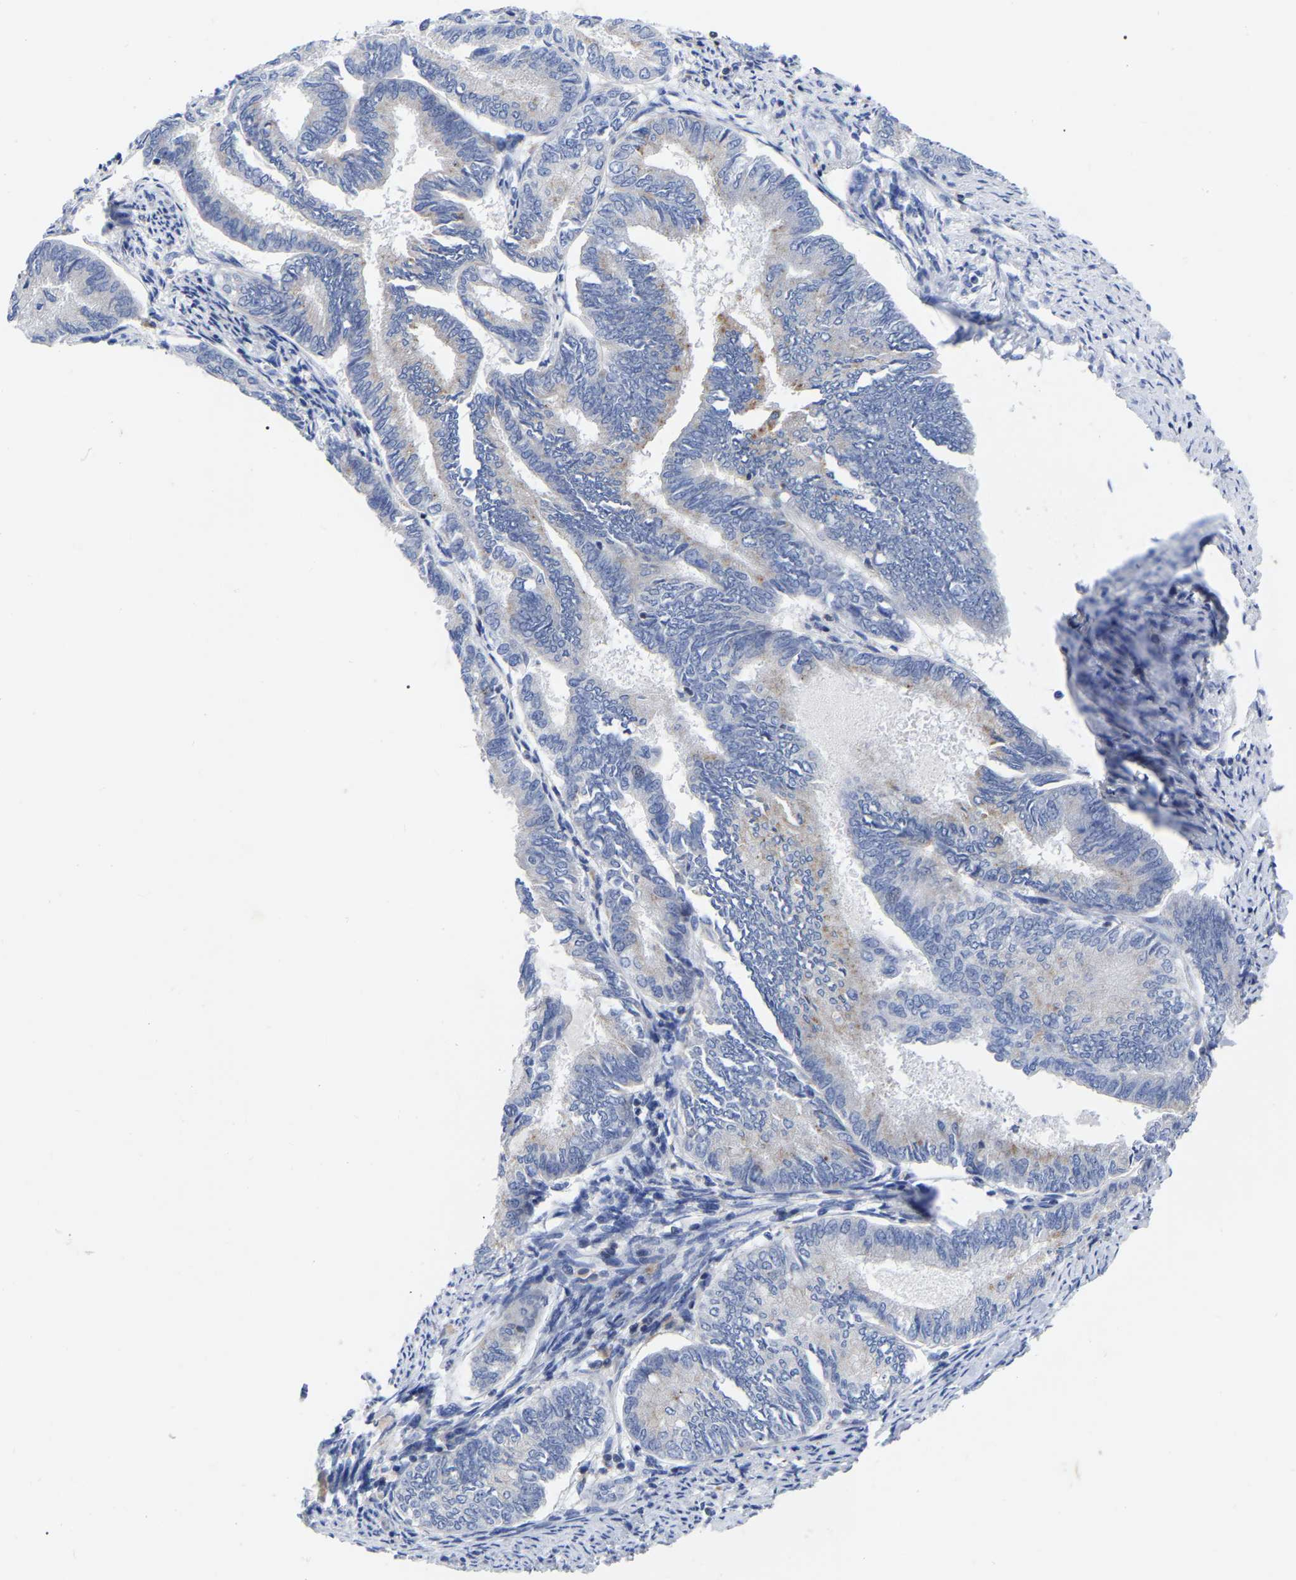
{"staining": {"intensity": "negative", "quantity": "none", "location": "none"}, "tissue": "endometrial cancer", "cell_type": "Tumor cells", "image_type": "cancer", "snomed": [{"axis": "morphology", "description": "Adenocarcinoma, NOS"}, {"axis": "topography", "description": "Endometrium"}], "caption": "High magnification brightfield microscopy of endometrial cancer (adenocarcinoma) stained with DAB (brown) and counterstained with hematoxylin (blue): tumor cells show no significant expression.", "gene": "PTPN7", "patient": {"sex": "female", "age": 86}}